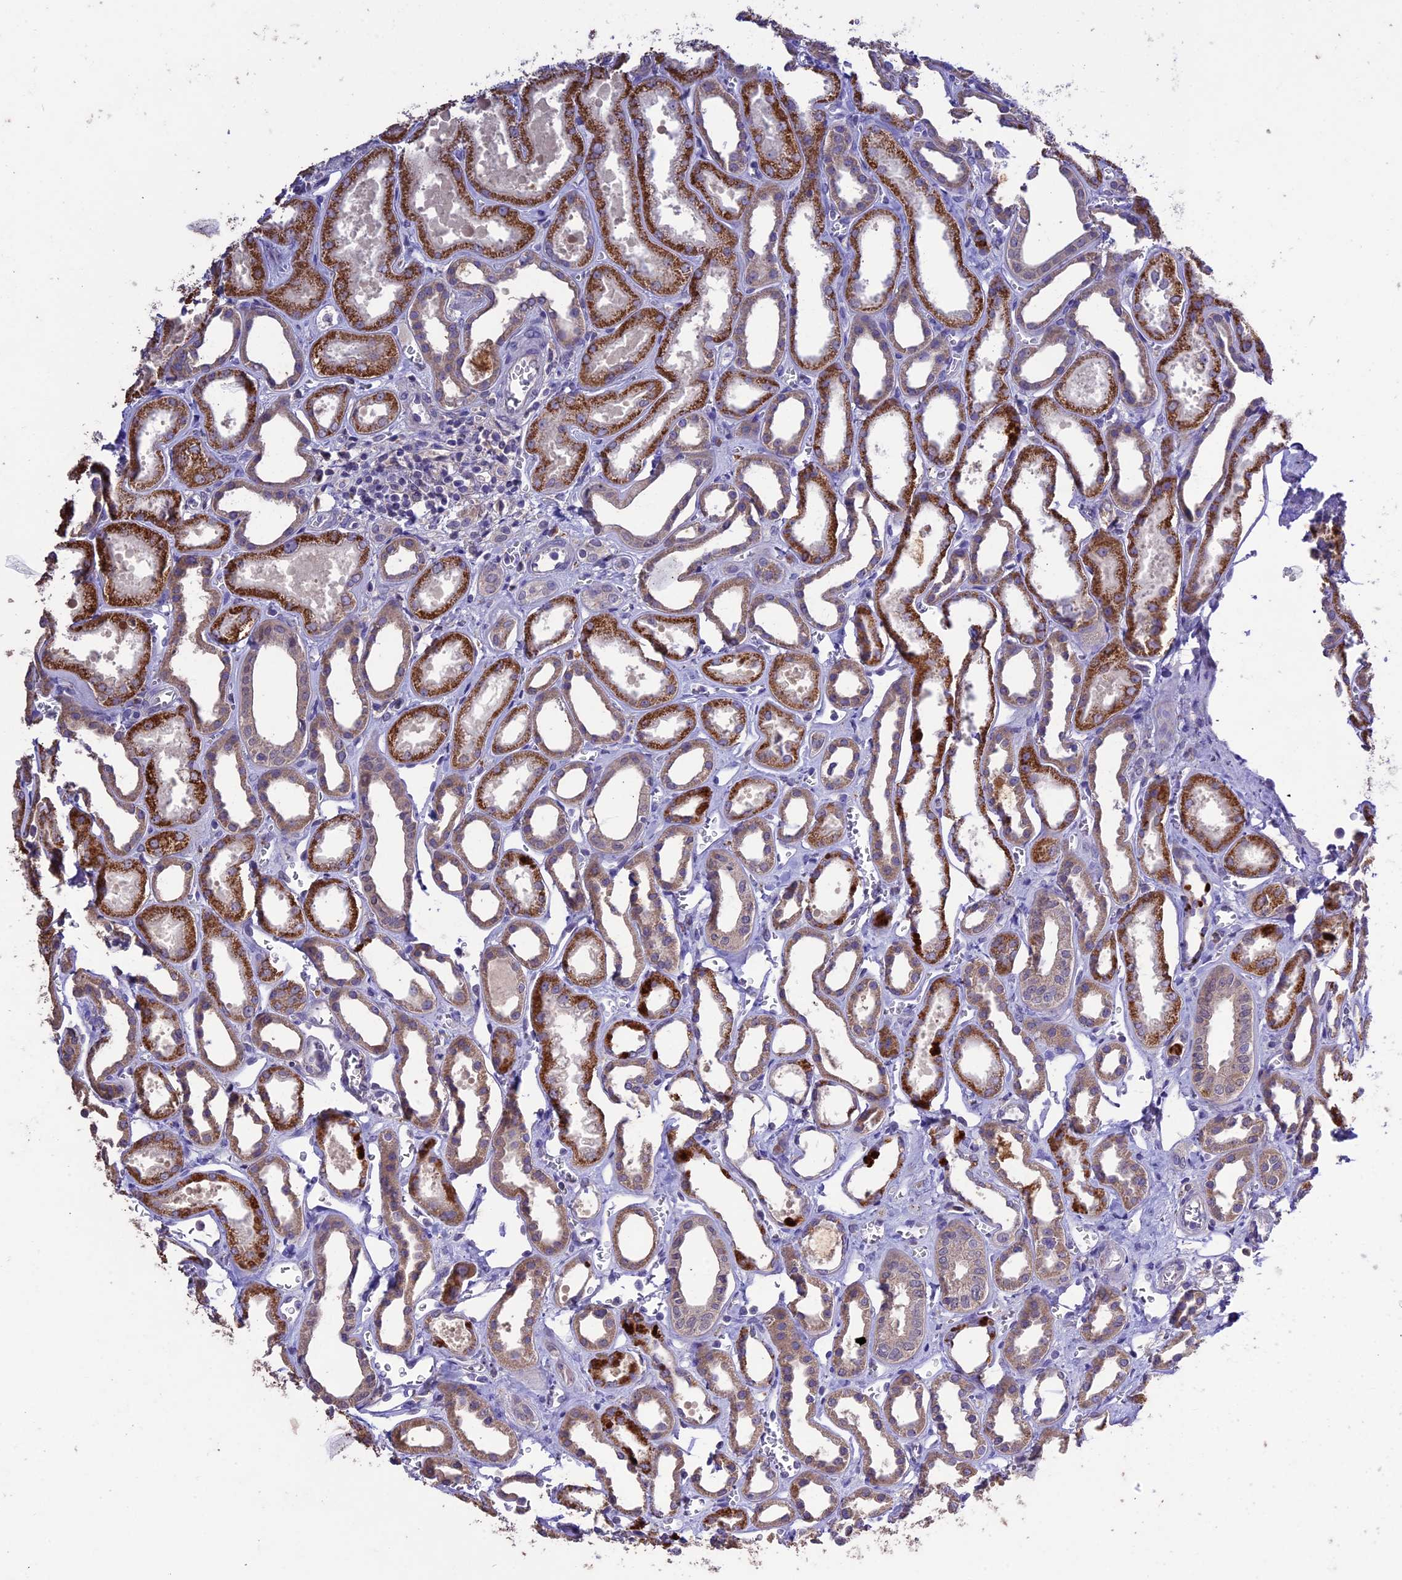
{"staining": {"intensity": "negative", "quantity": "none", "location": "none"}, "tissue": "kidney", "cell_type": "Cells in glomeruli", "image_type": "normal", "snomed": [{"axis": "morphology", "description": "Normal tissue, NOS"}, {"axis": "morphology", "description": "Adenocarcinoma, NOS"}, {"axis": "topography", "description": "Kidney"}], "caption": "Immunohistochemistry micrograph of normal kidney: human kidney stained with DAB shows no significant protein expression in cells in glomeruli.", "gene": "DIS3L", "patient": {"sex": "female", "age": 68}}